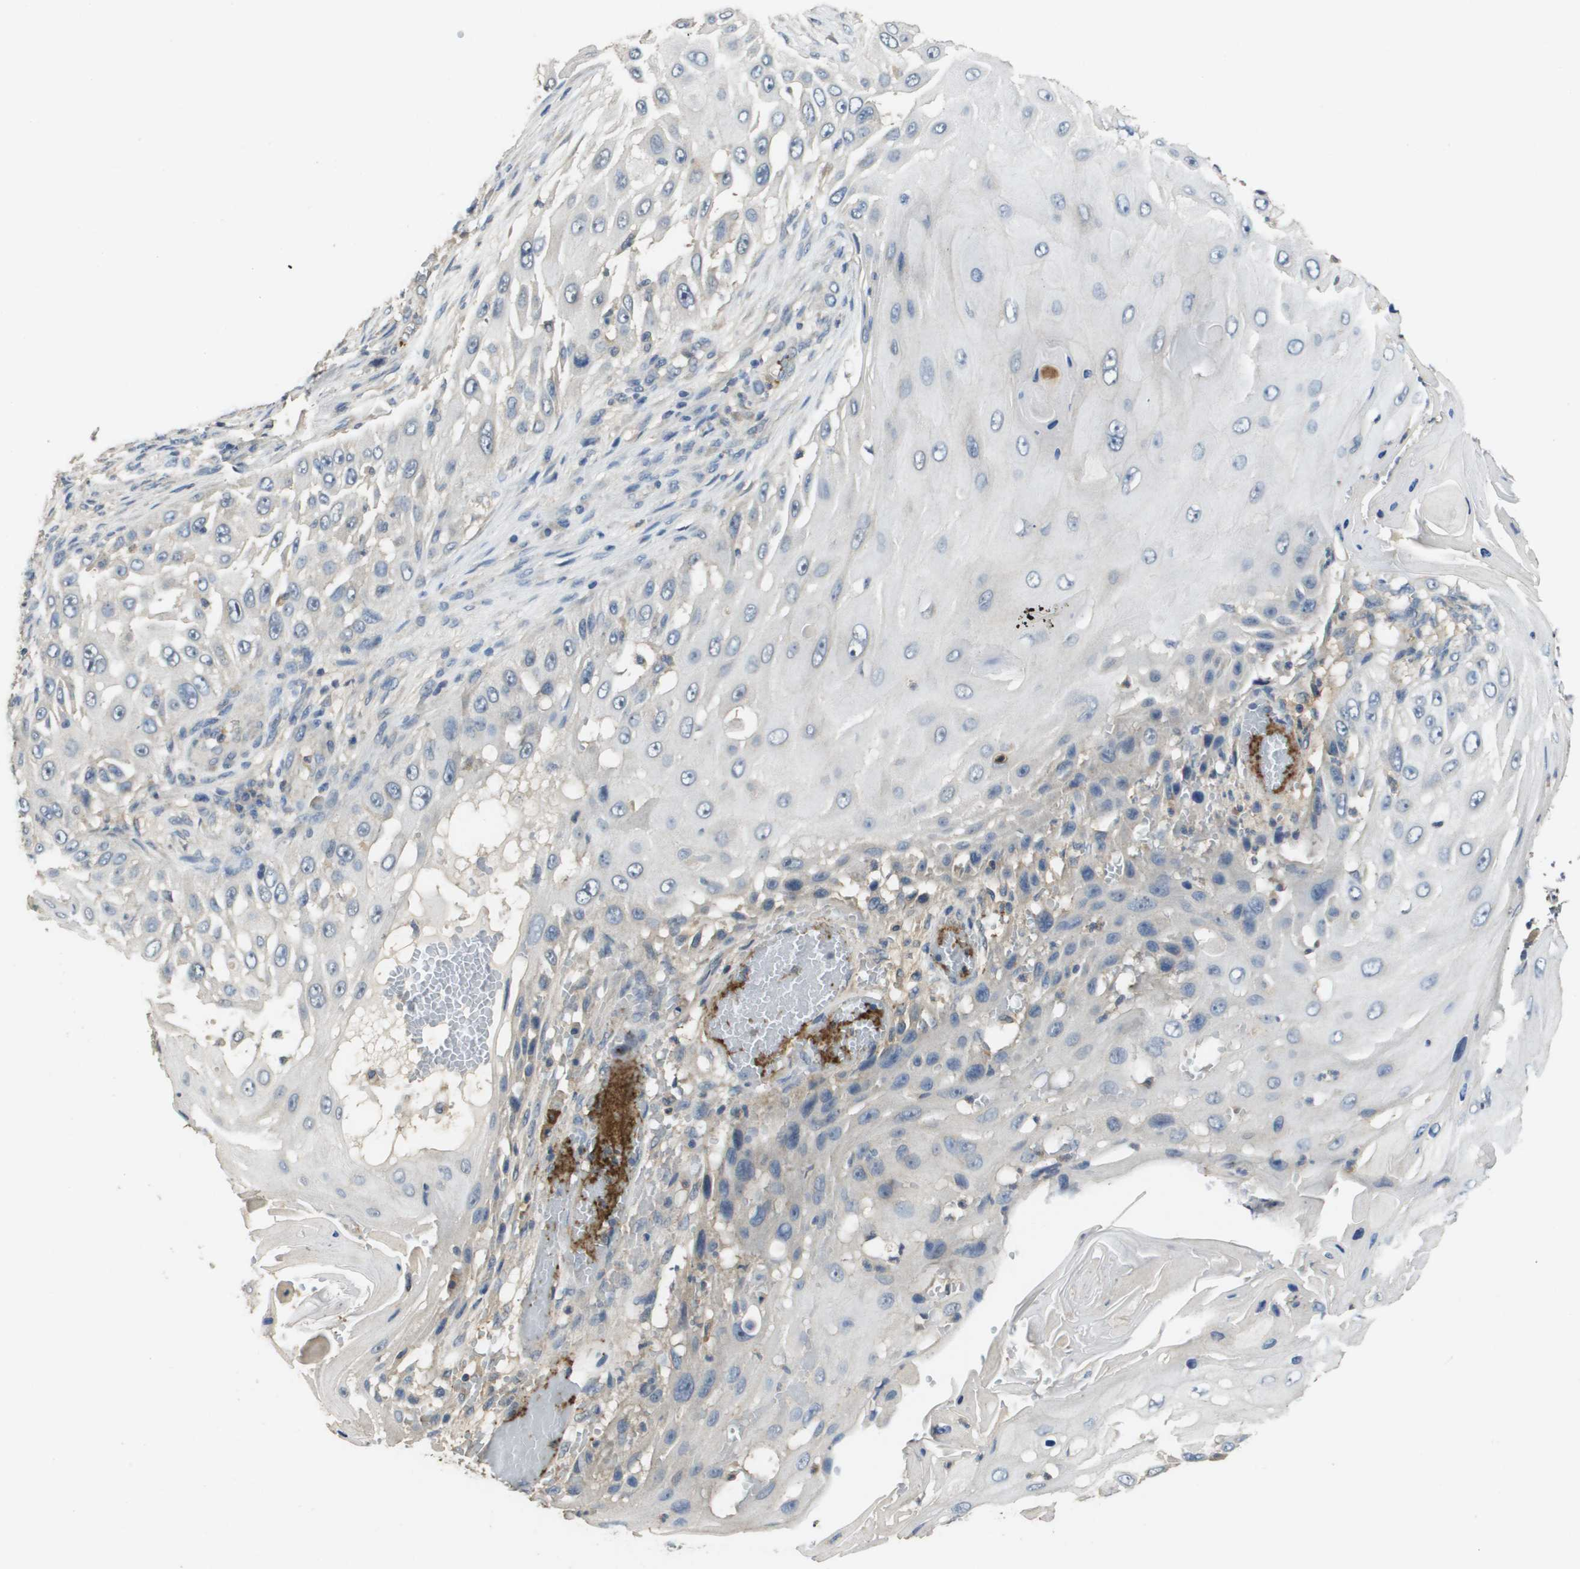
{"staining": {"intensity": "negative", "quantity": "none", "location": "none"}, "tissue": "skin cancer", "cell_type": "Tumor cells", "image_type": "cancer", "snomed": [{"axis": "morphology", "description": "Squamous cell carcinoma, NOS"}, {"axis": "topography", "description": "Skin"}], "caption": "Immunohistochemical staining of skin cancer exhibits no significant staining in tumor cells.", "gene": "RAB27B", "patient": {"sex": "female", "age": 44}}